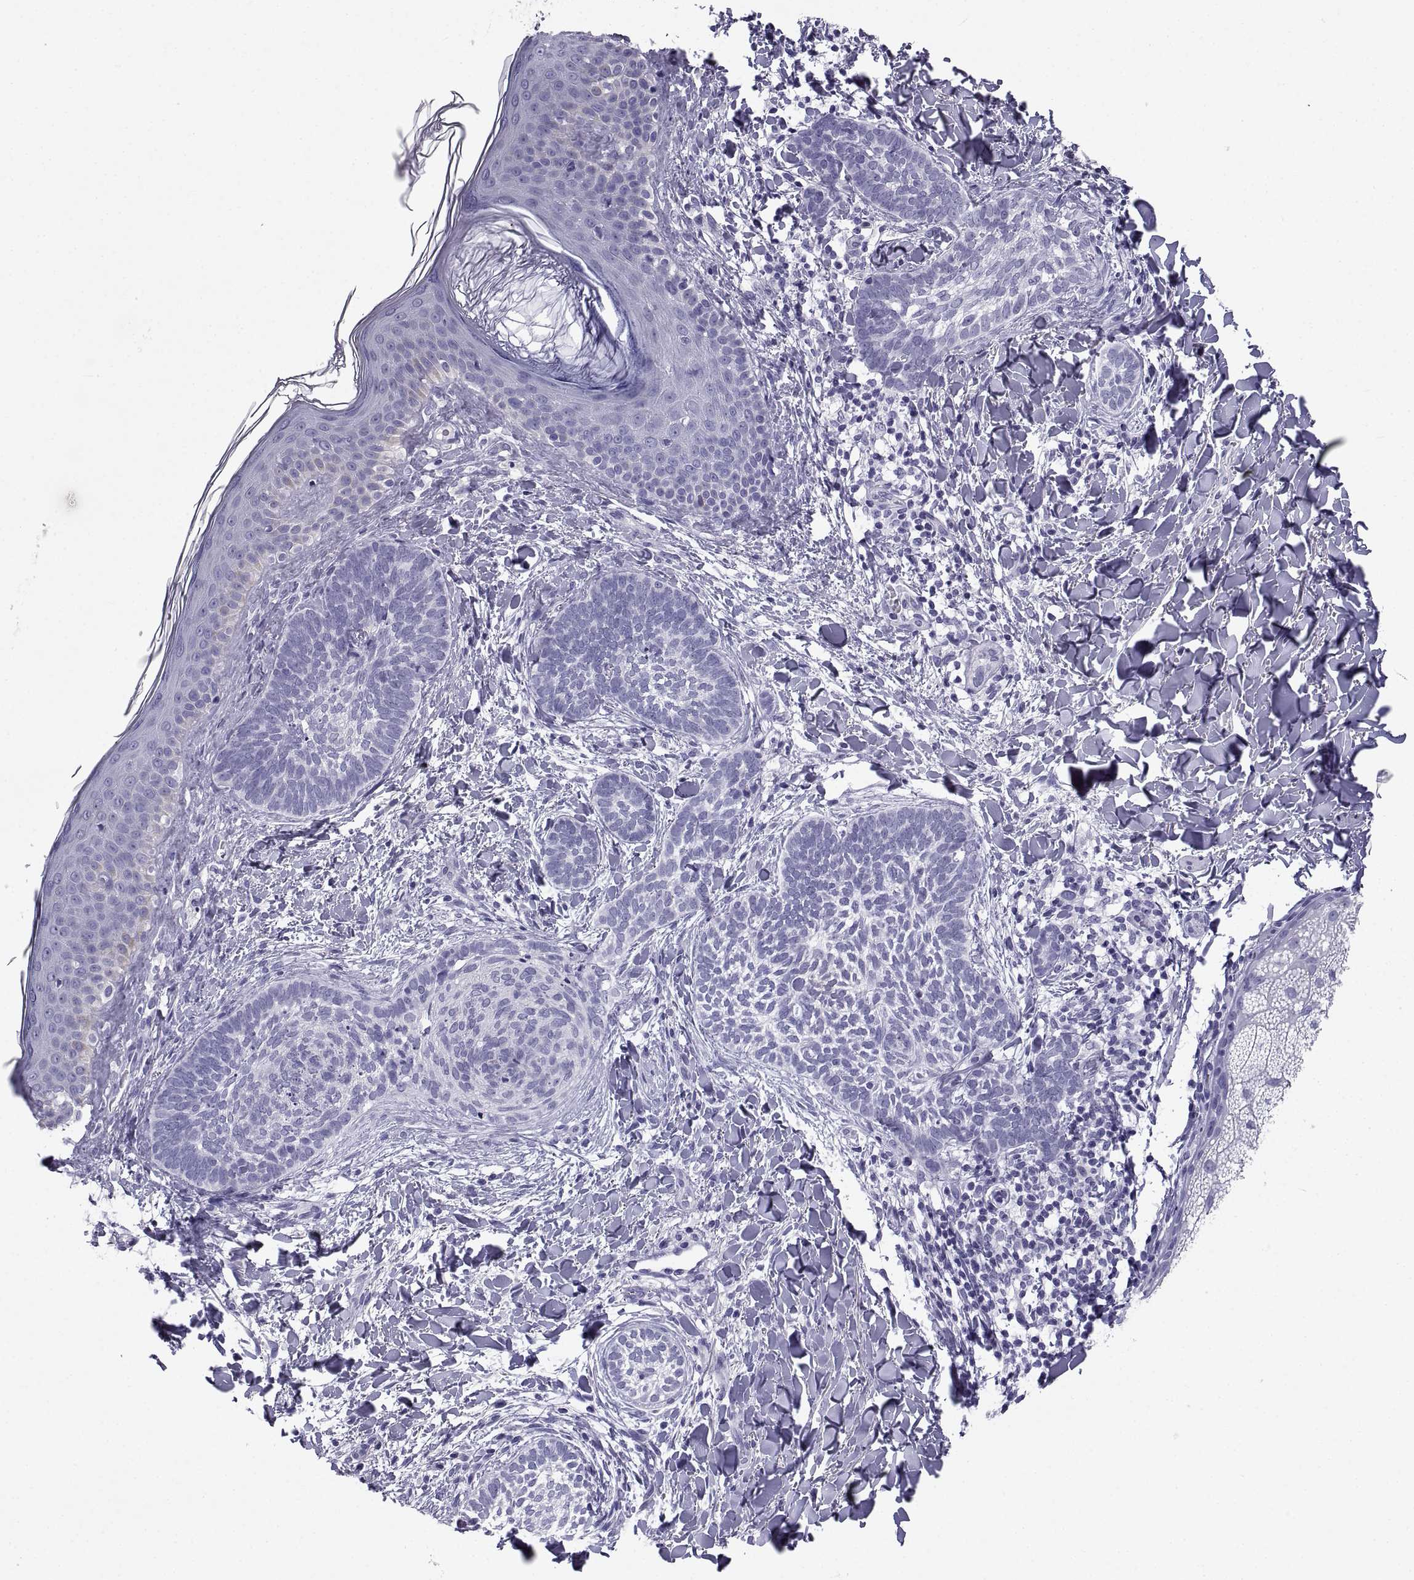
{"staining": {"intensity": "negative", "quantity": "none", "location": "none"}, "tissue": "skin cancer", "cell_type": "Tumor cells", "image_type": "cancer", "snomed": [{"axis": "morphology", "description": "Normal tissue, NOS"}, {"axis": "morphology", "description": "Basal cell carcinoma"}, {"axis": "topography", "description": "Skin"}], "caption": "Immunohistochemical staining of skin basal cell carcinoma exhibits no significant positivity in tumor cells. (DAB immunohistochemistry, high magnification).", "gene": "PCSK1N", "patient": {"sex": "male", "age": 46}}